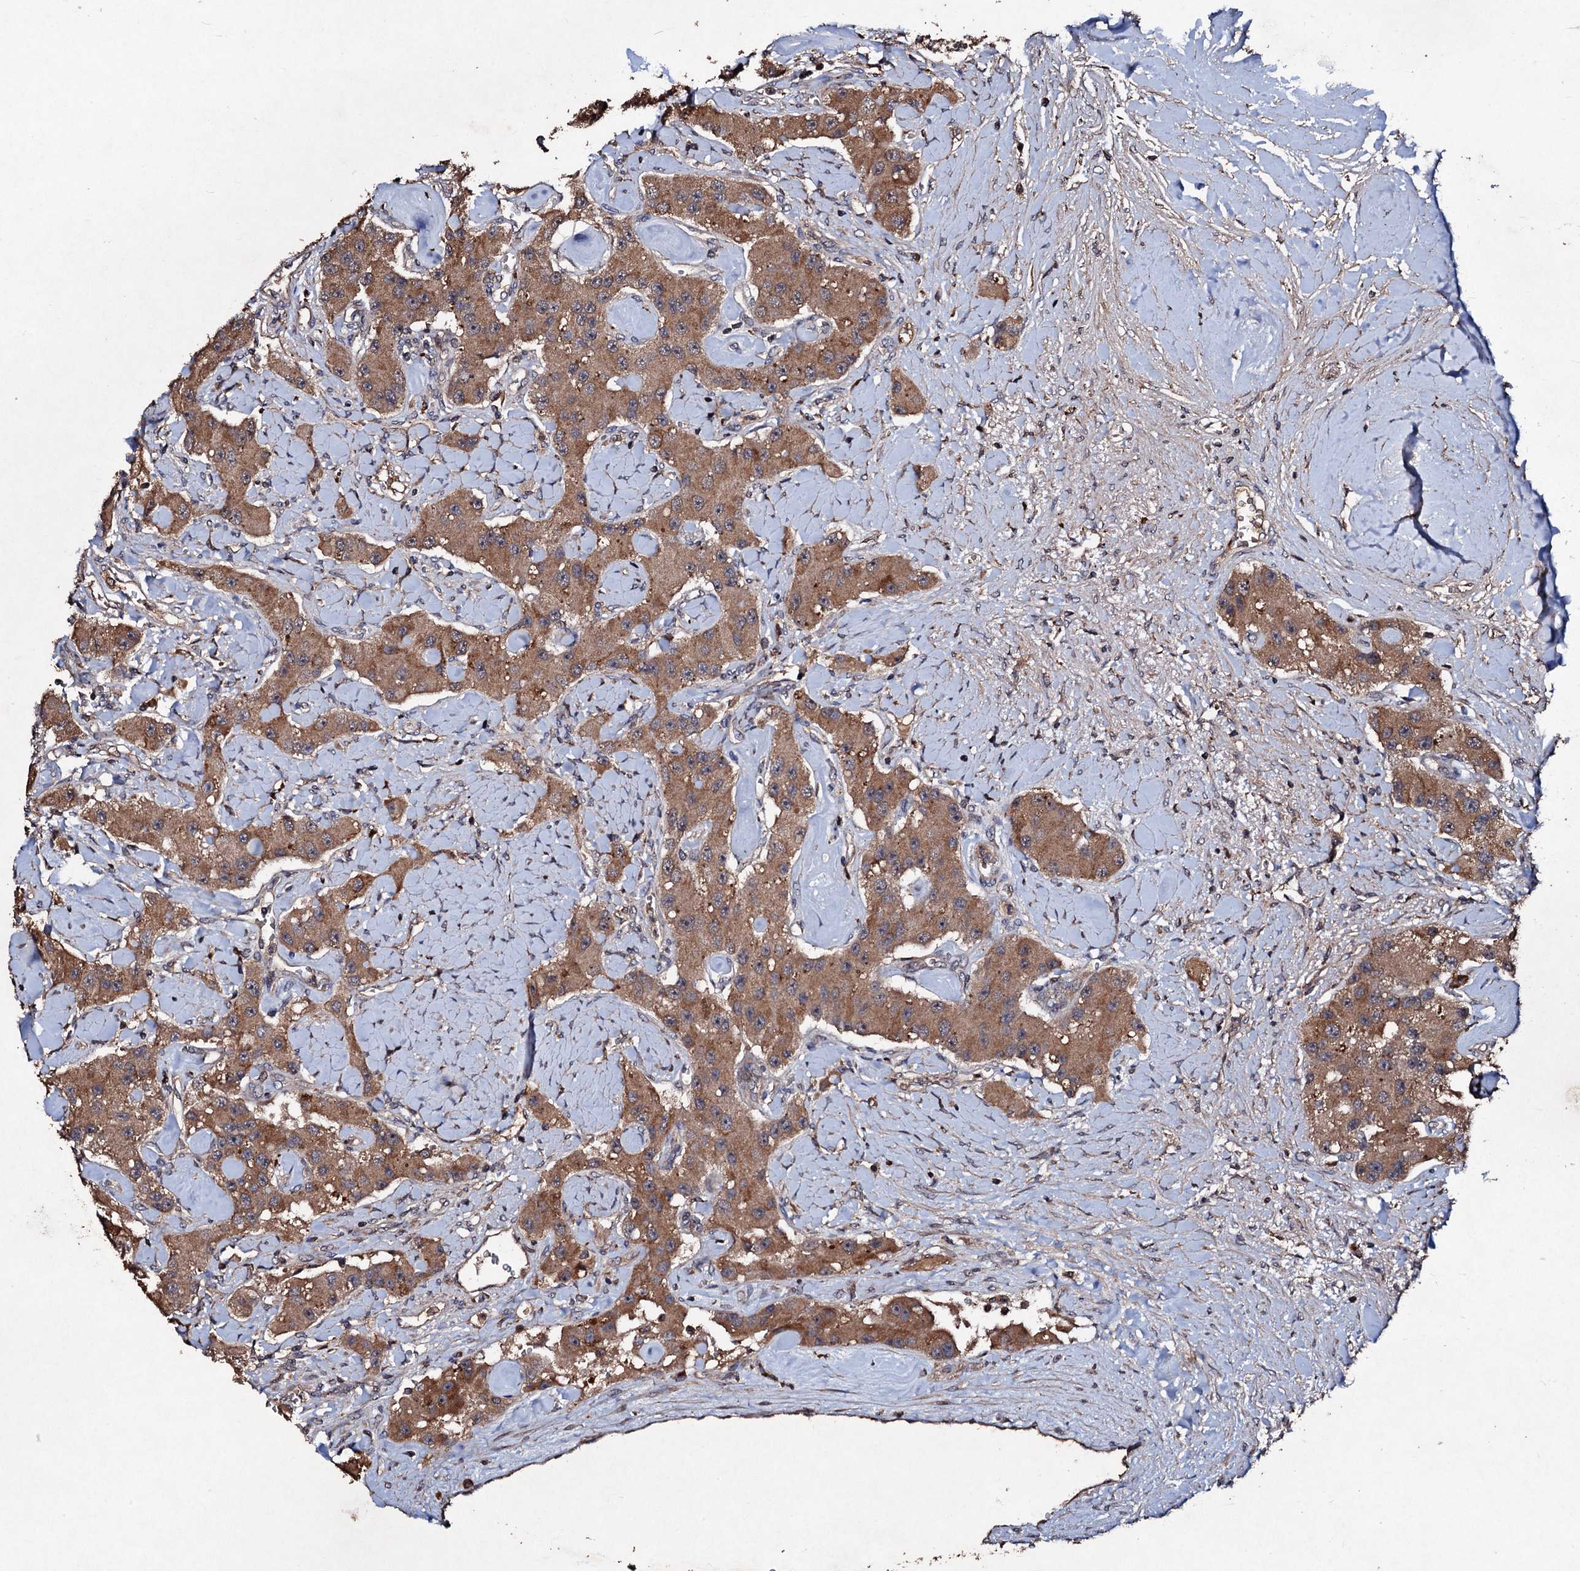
{"staining": {"intensity": "moderate", "quantity": ">75%", "location": "cytoplasmic/membranous"}, "tissue": "carcinoid", "cell_type": "Tumor cells", "image_type": "cancer", "snomed": [{"axis": "morphology", "description": "Carcinoid, malignant, NOS"}, {"axis": "topography", "description": "Pancreas"}], "caption": "Carcinoid (malignant) stained for a protein (brown) exhibits moderate cytoplasmic/membranous positive staining in approximately >75% of tumor cells.", "gene": "KERA", "patient": {"sex": "male", "age": 41}}